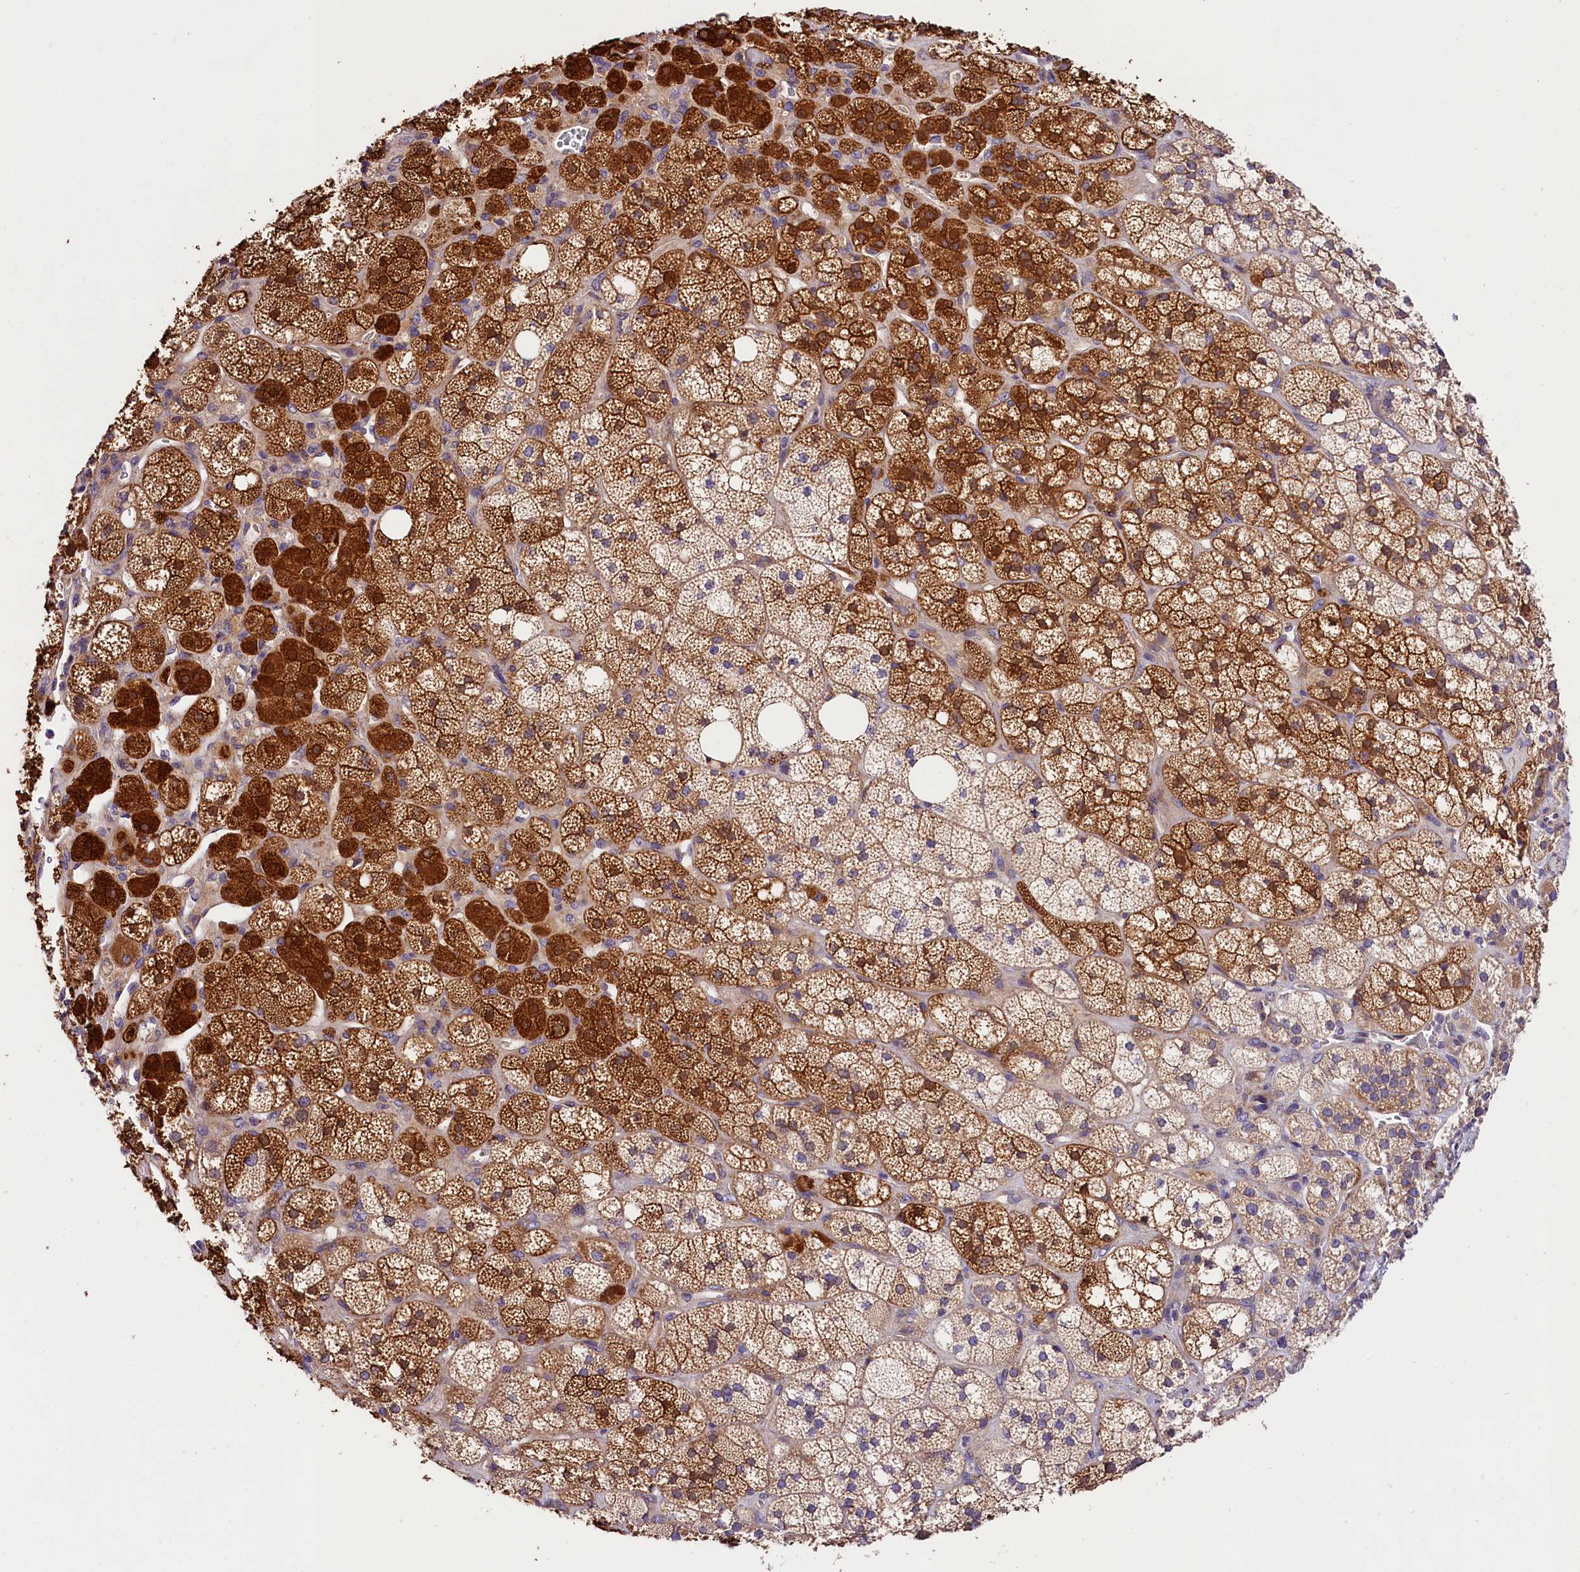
{"staining": {"intensity": "strong", "quantity": "25%-75%", "location": "cytoplasmic/membranous"}, "tissue": "adrenal gland", "cell_type": "Glandular cells", "image_type": "normal", "snomed": [{"axis": "morphology", "description": "Normal tissue, NOS"}, {"axis": "topography", "description": "Adrenal gland"}], "caption": "Adrenal gland stained for a protein (brown) reveals strong cytoplasmic/membranous positive positivity in approximately 25%-75% of glandular cells.", "gene": "SPG11", "patient": {"sex": "male", "age": 61}}